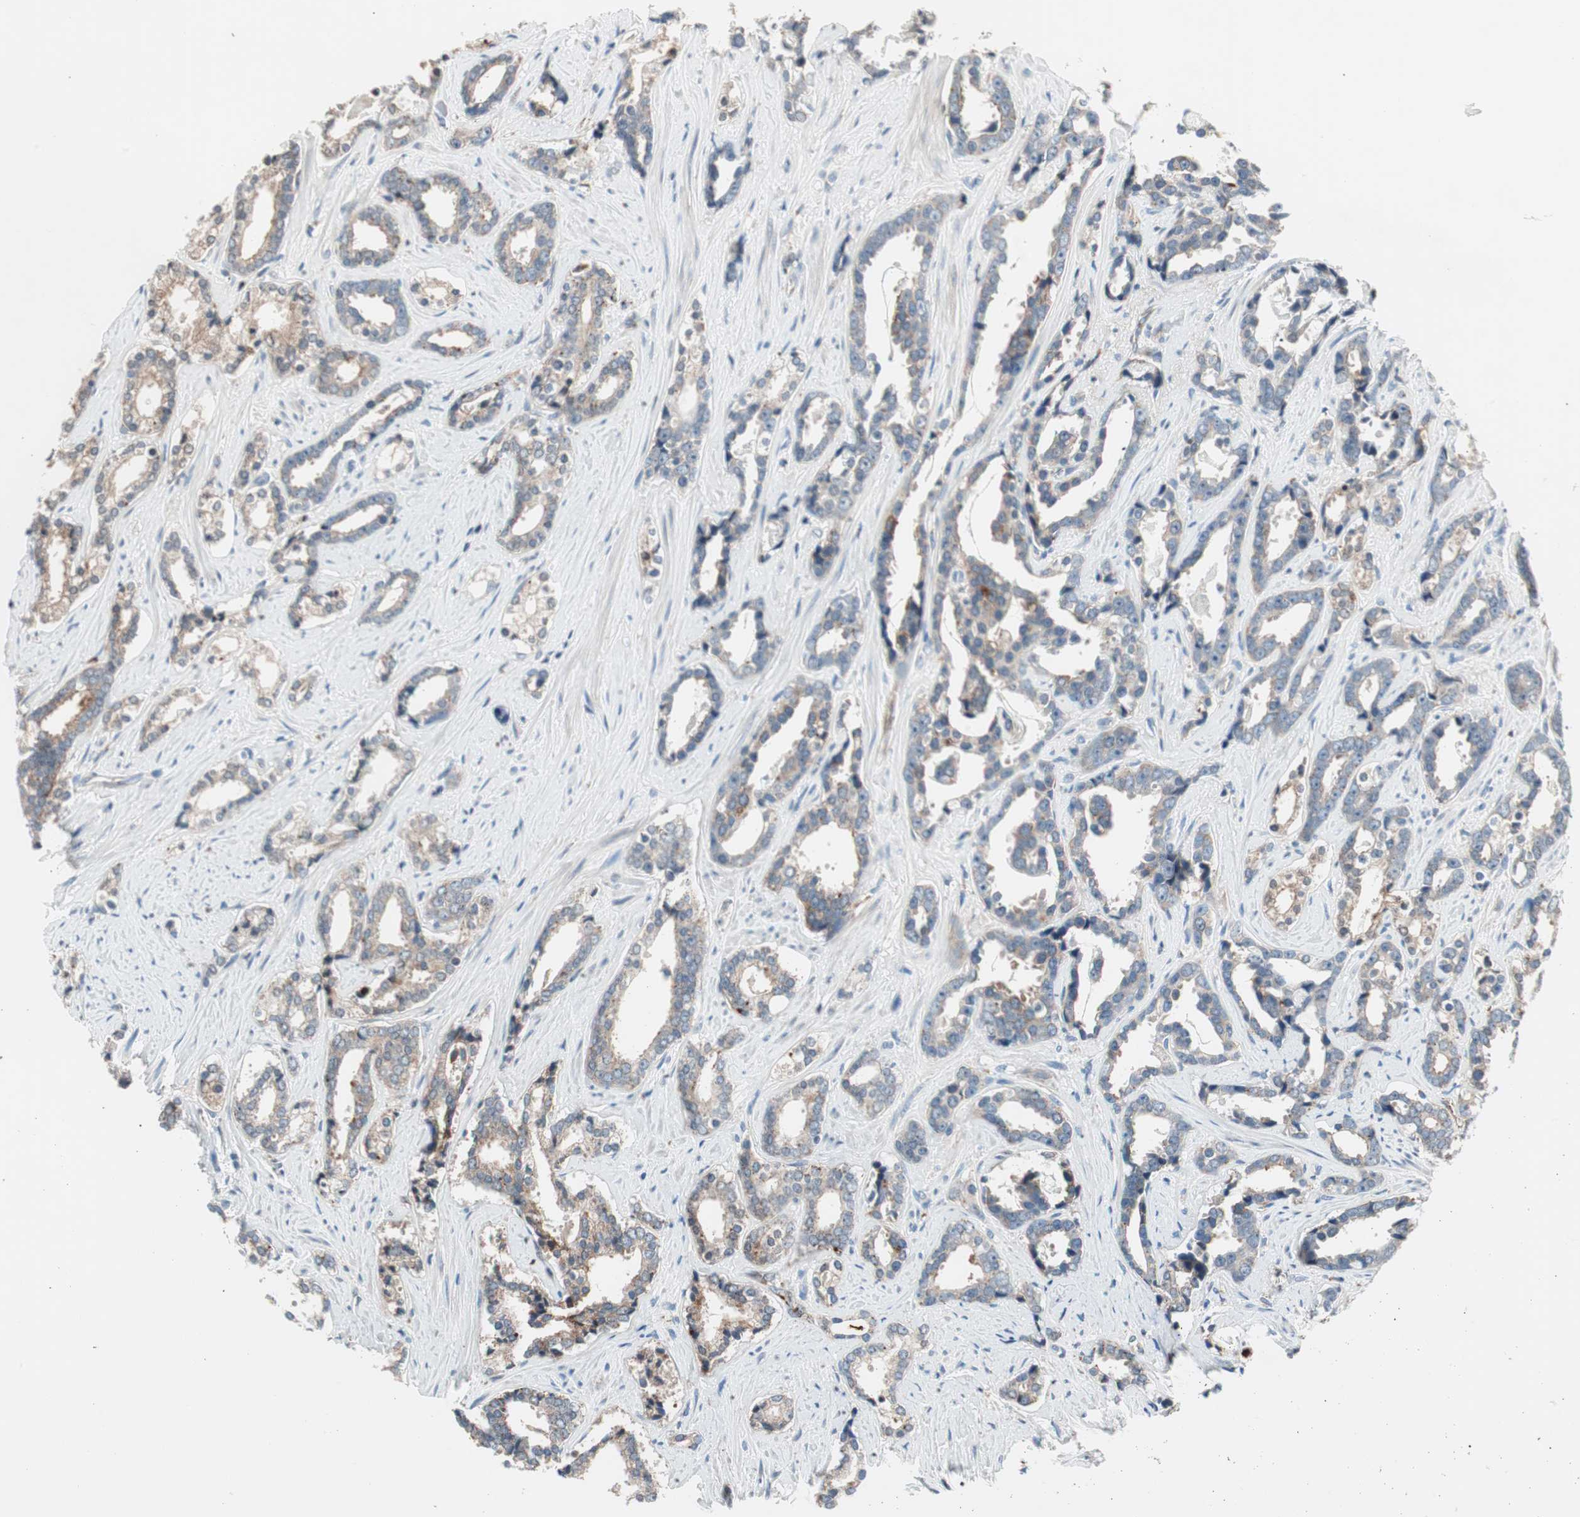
{"staining": {"intensity": "weak", "quantity": ">75%", "location": "cytoplasmic/membranous,nuclear"}, "tissue": "prostate cancer", "cell_type": "Tumor cells", "image_type": "cancer", "snomed": [{"axis": "morphology", "description": "Adenocarcinoma, High grade"}, {"axis": "topography", "description": "Prostate"}], "caption": "Immunohistochemistry micrograph of human adenocarcinoma (high-grade) (prostate) stained for a protein (brown), which displays low levels of weak cytoplasmic/membranous and nuclear positivity in approximately >75% of tumor cells.", "gene": "FGFR4", "patient": {"sex": "male", "age": 67}}